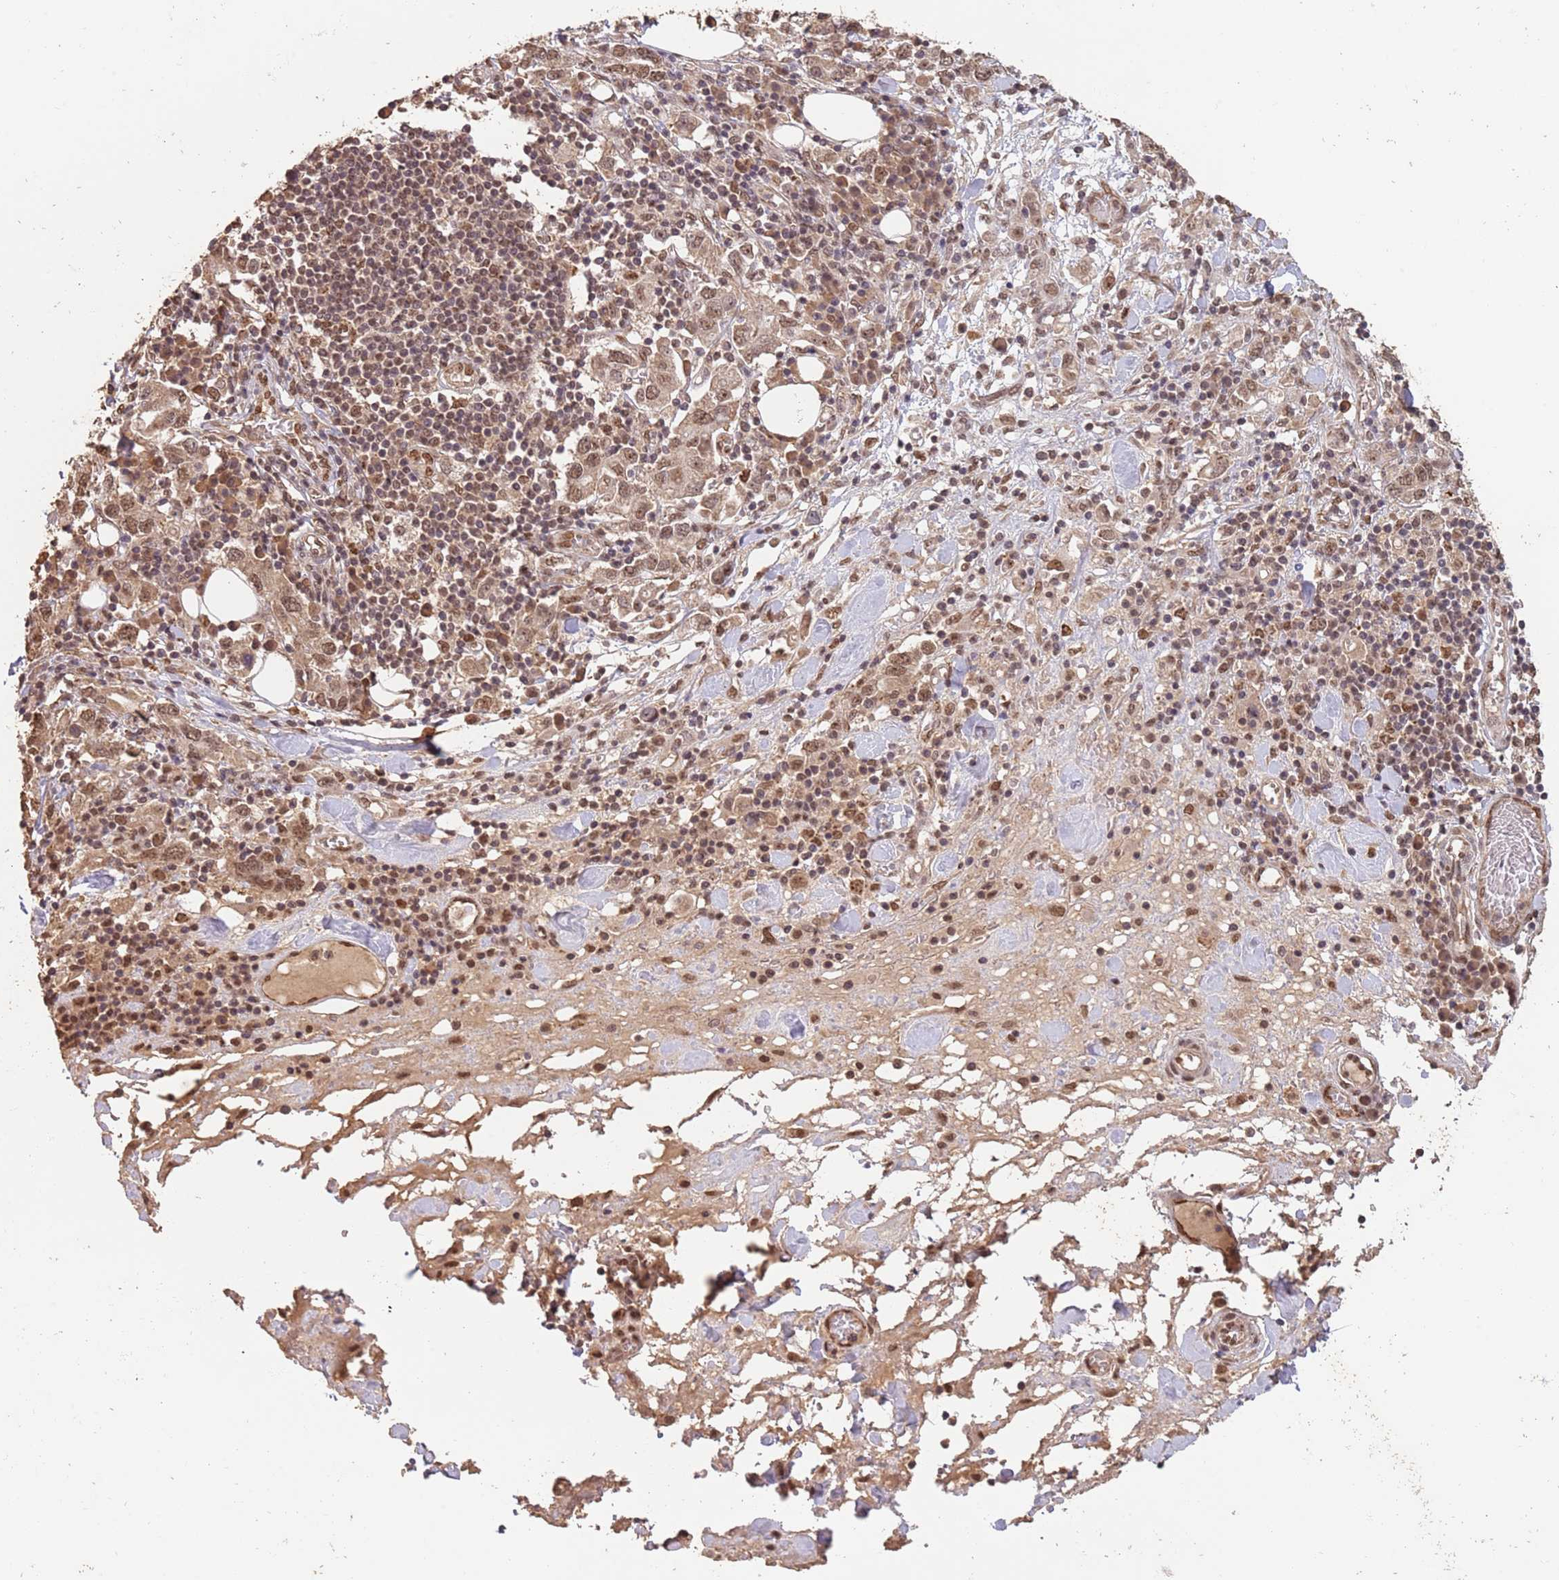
{"staining": {"intensity": "moderate", "quantity": ">75%", "location": "nuclear"}, "tissue": "stomach cancer", "cell_type": "Tumor cells", "image_type": "cancer", "snomed": [{"axis": "morphology", "description": "Adenocarcinoma, NOS"}, {"axis": "topography", "description": "Stomach, upper"}, {"axis": "topography", "description": "Stomach"}], "caption": "This is an image of IHC staining of stomach adenocarcinoma, which shows moderate staining in the nuclear of tumor cells.", "gene": "RFXANK", "patient": {"sex": "male", "age": 62}}